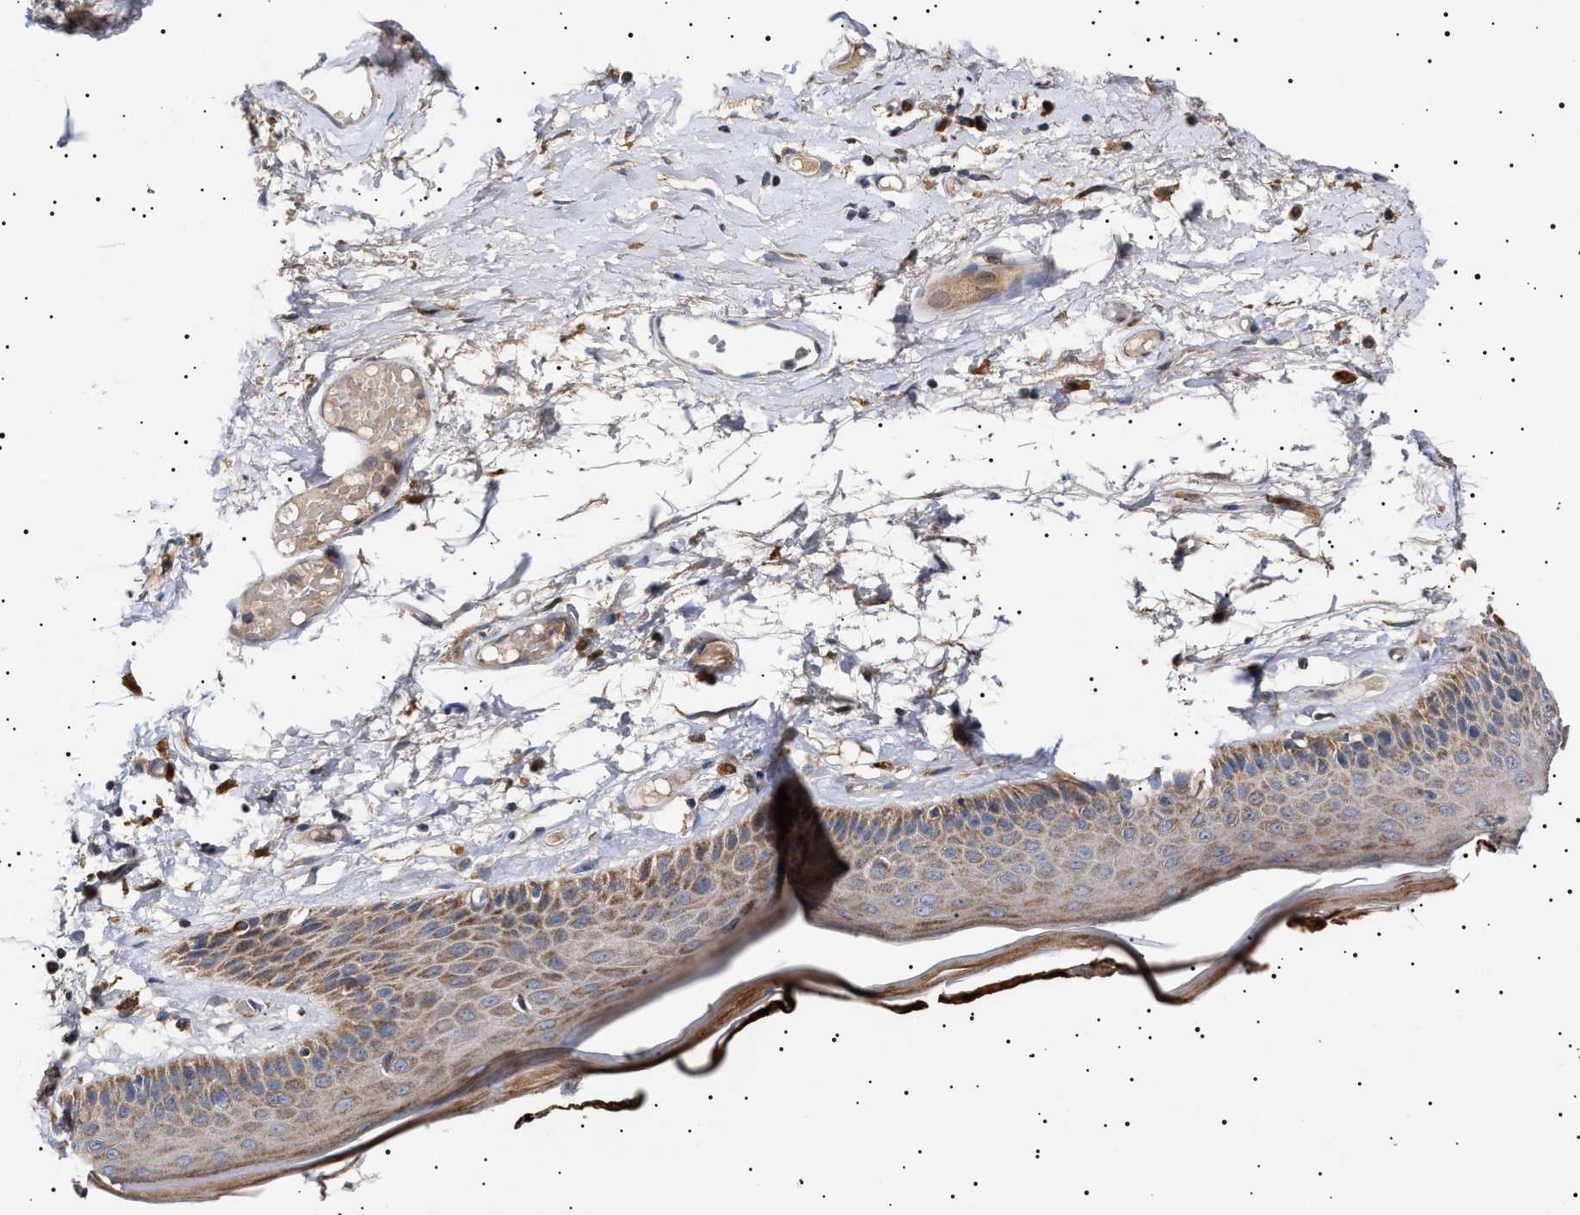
{"staining": {"intensity": "moderate", "quantity": ">75%", "location": "cytoplasmic/membranous"}, "tissue": "skin", "cell_type": "Epidermal cells", "image_type": "normal", "snomed": [{"axis": "morphology", "description": "Normal tissue, NOS"}, {"axis": "topography", "description": "Vulva"}], "caption": "Moderate cytoplasmic/membranous positivity for a protein is seen in about >75% of epidermal cells of normal skin using immunohistochemistry.", "gene": "MRPL10", "patient": {"sex": "female", "age": 73}}